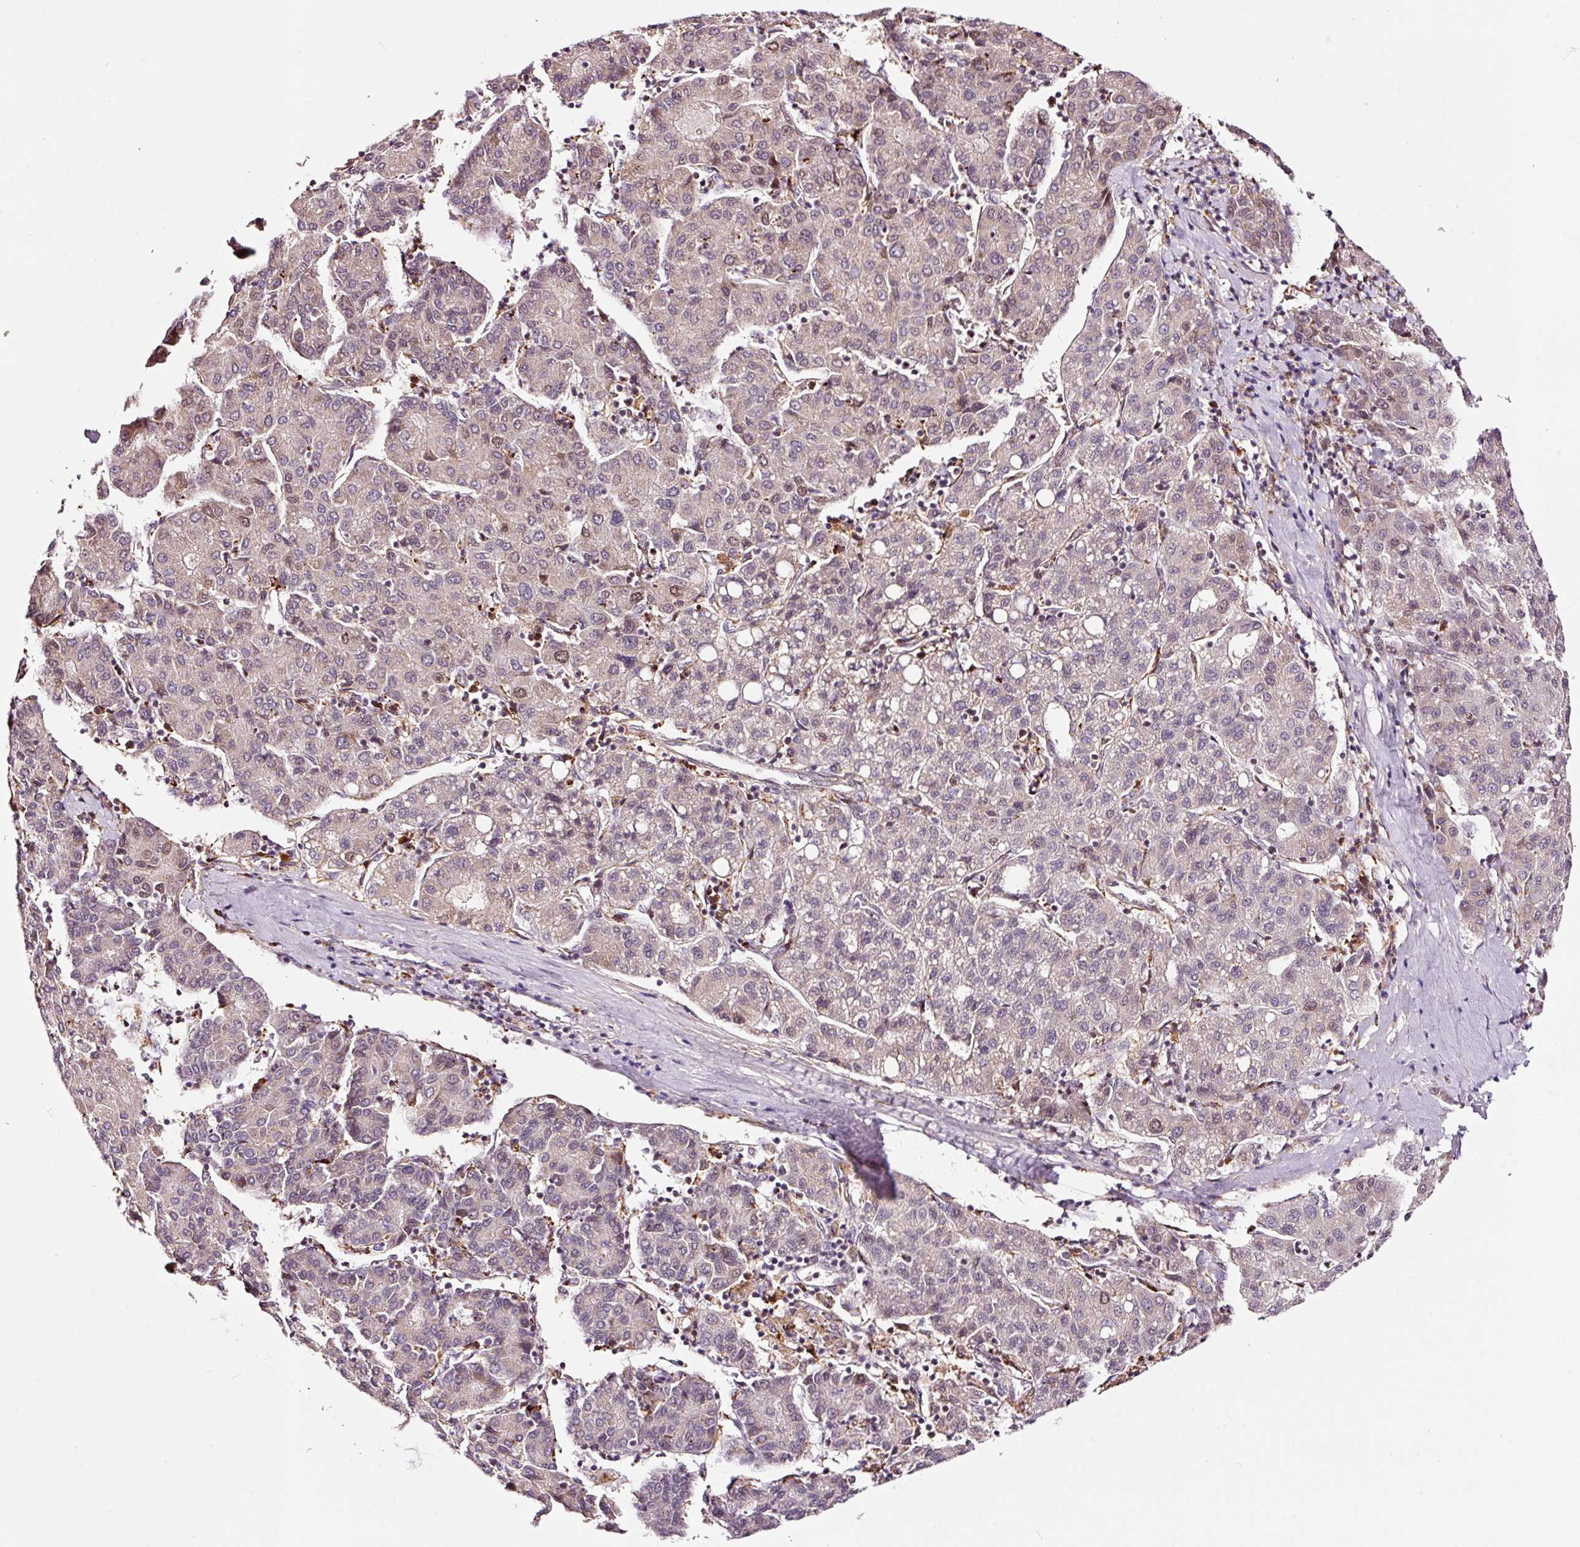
{"staining": {"intensity": "weak", "quantity": "<25%", "location": "cytoplasmic/membranous,nuclear"}, "tissue": "liver cancer", "cell_type": "Tumor cells", "image_type": "cancer", "snomed": [{"axis": "morphology", "description": "Carcinoma, Hepatocellular, NOS"}, {"axis": "topography", "description": "Liver"}], "caption": "Immunohistochemistry micrograph of neoplastic tissue: human hepatocellular carcinoma (liver) stained with DAB (3,3'-diaminobenzidine) exhibits no significant protein staining in tumor cells.", "gene": "RFC4", "patient": {"sex": "male", "age": 65}}